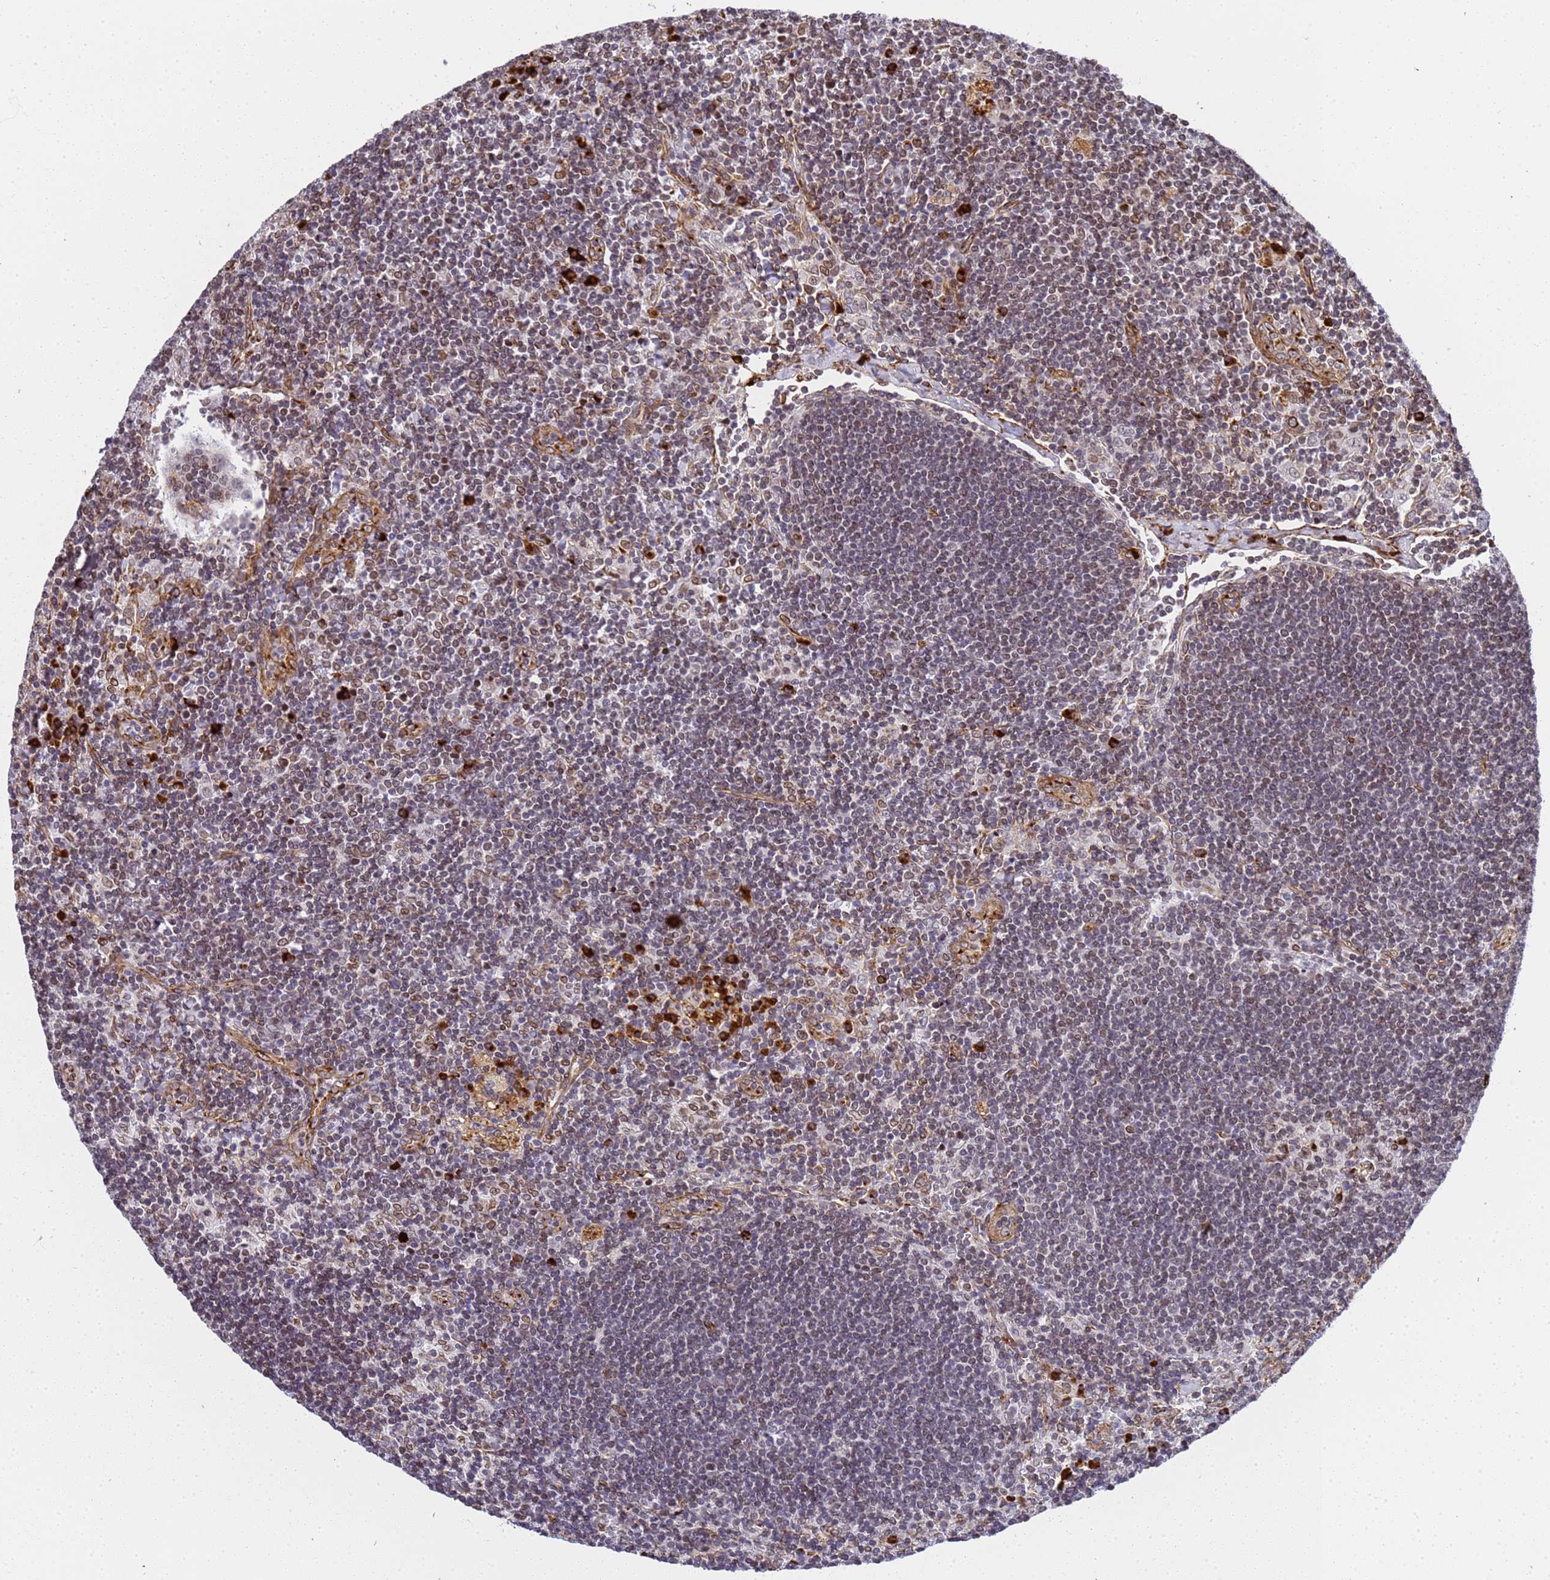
{"staining": {"intensity": "moderate", "quantity": "<25%", "location": "nuclear"}, "tissue": "lymph node", "cell_type": "Non-germinal center cells", "image_type": "normal", "snomed": [{"axis": "morphology", "description": "Normal tissue, NOS"}, {"axis": "topography", "description": "Lymph node"}], "caption": "Lymph node stained with IHC displays moderate nuclear expression in approximately <25% of non-germinal center cells.", "gene": "IGFBP7", "patient": {"sex": "male", "age": 24}}